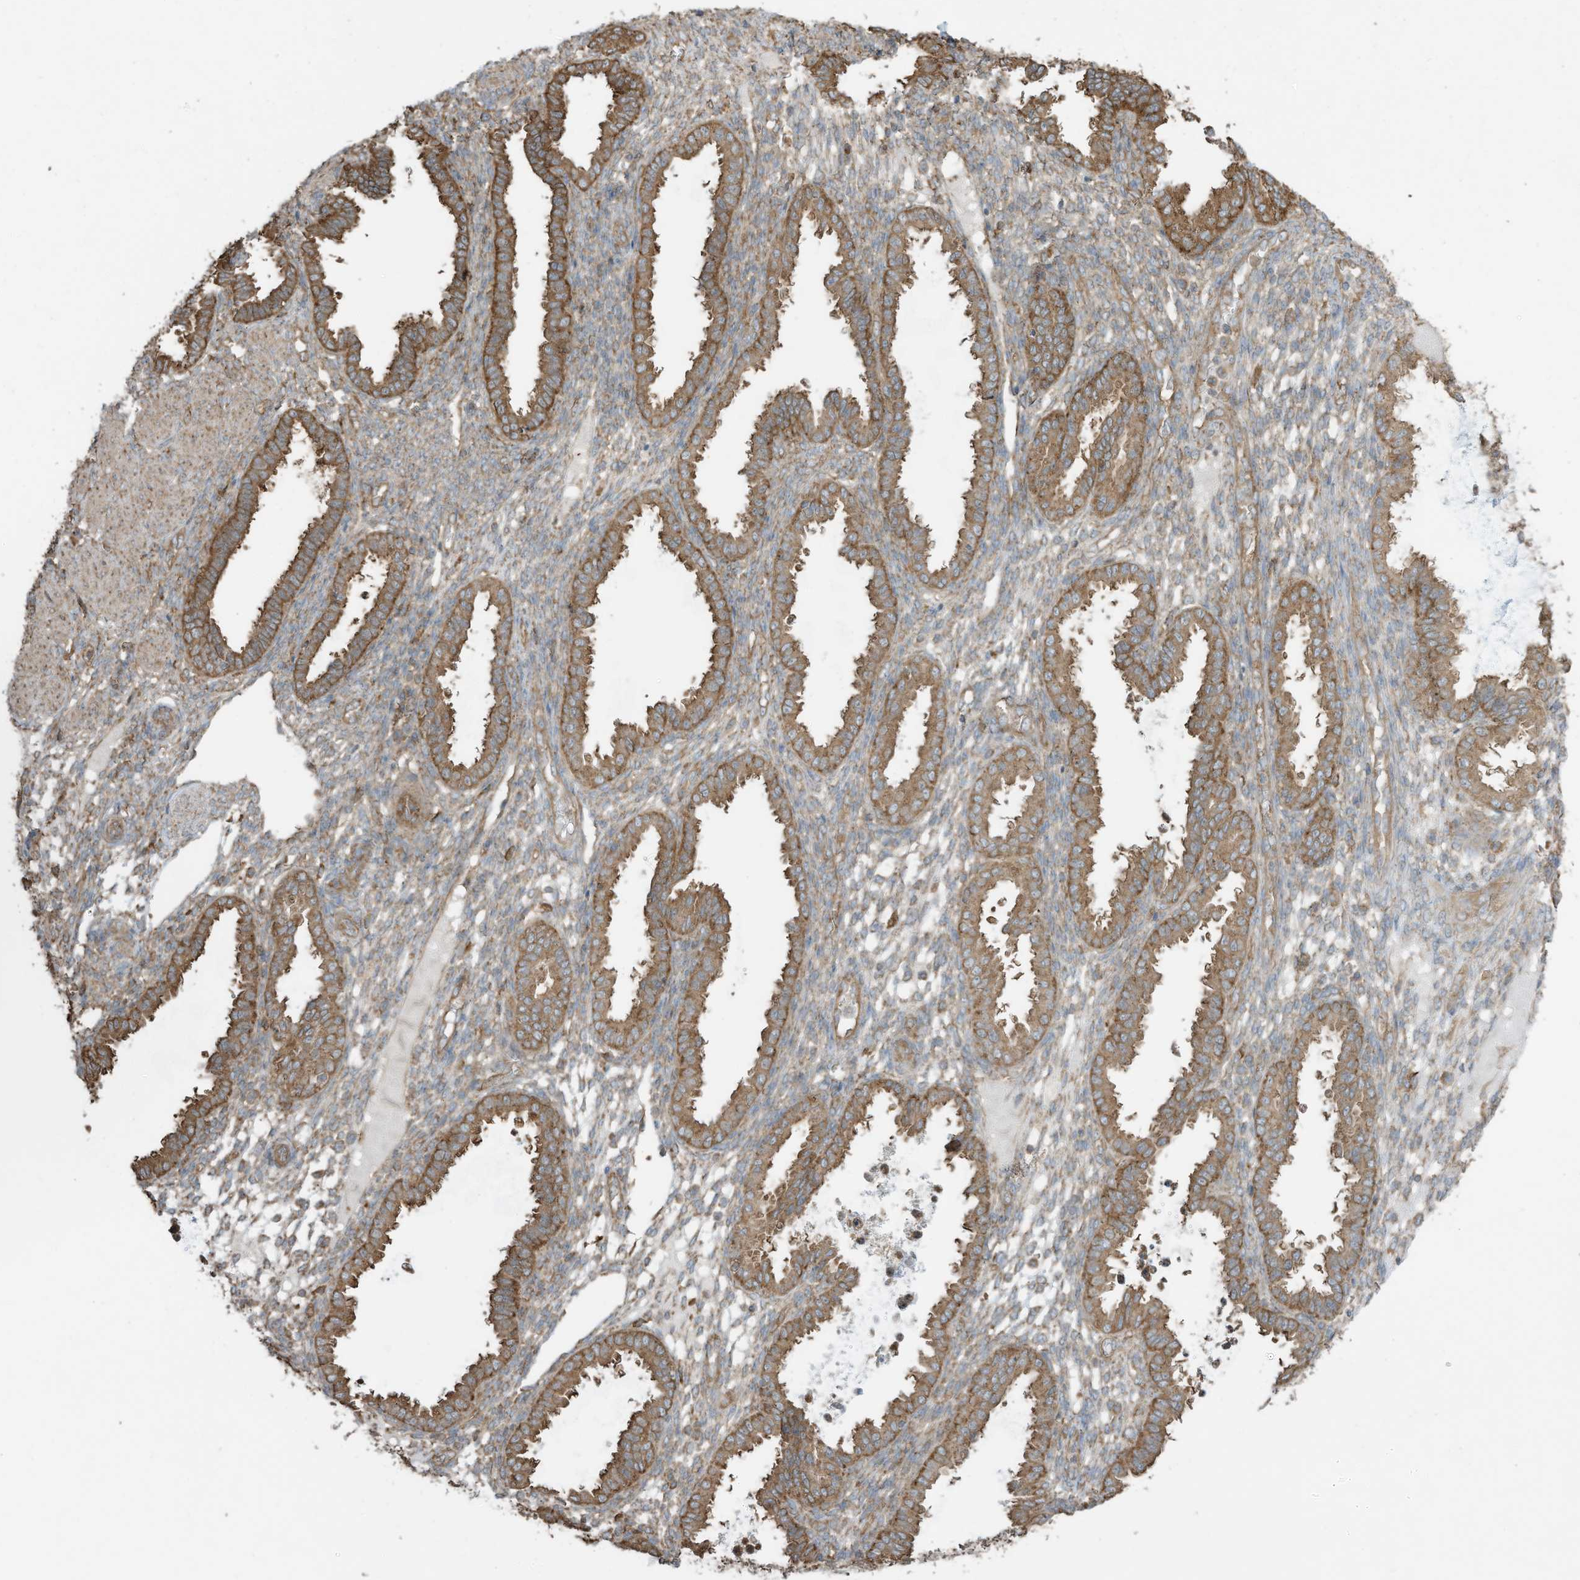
{"staining": {"intensity": "moderate", "quantity": "25%-75%", "location": "cytoplasmic/membranous"}, "tissue": "endometrium", "cell_type": "Cells in endometrial stroma", "image_type": "normal", "snomed": [{"axis": "morphology", "description": "Normal tissue, NOS"}, {"axis": "topography", "description": "Endometrium"}], "caption": "Immunohistochemistry (IHC) staining of benign endometrium, which exhibits medium levels of moderate cytoplasmic/membranous positivity in approximately 25%-75% of cells in endometrial stroma indicating moderate cytoplasmic/membranous protein positivity. The staining was performed using DAB (3,3'-diaminobenzidine) (brown) for protein detection and nuclei were counterstained in hematoxylin (blue).", "gene": "CGAS", "patient": {"sex": "female", "age": 33}}